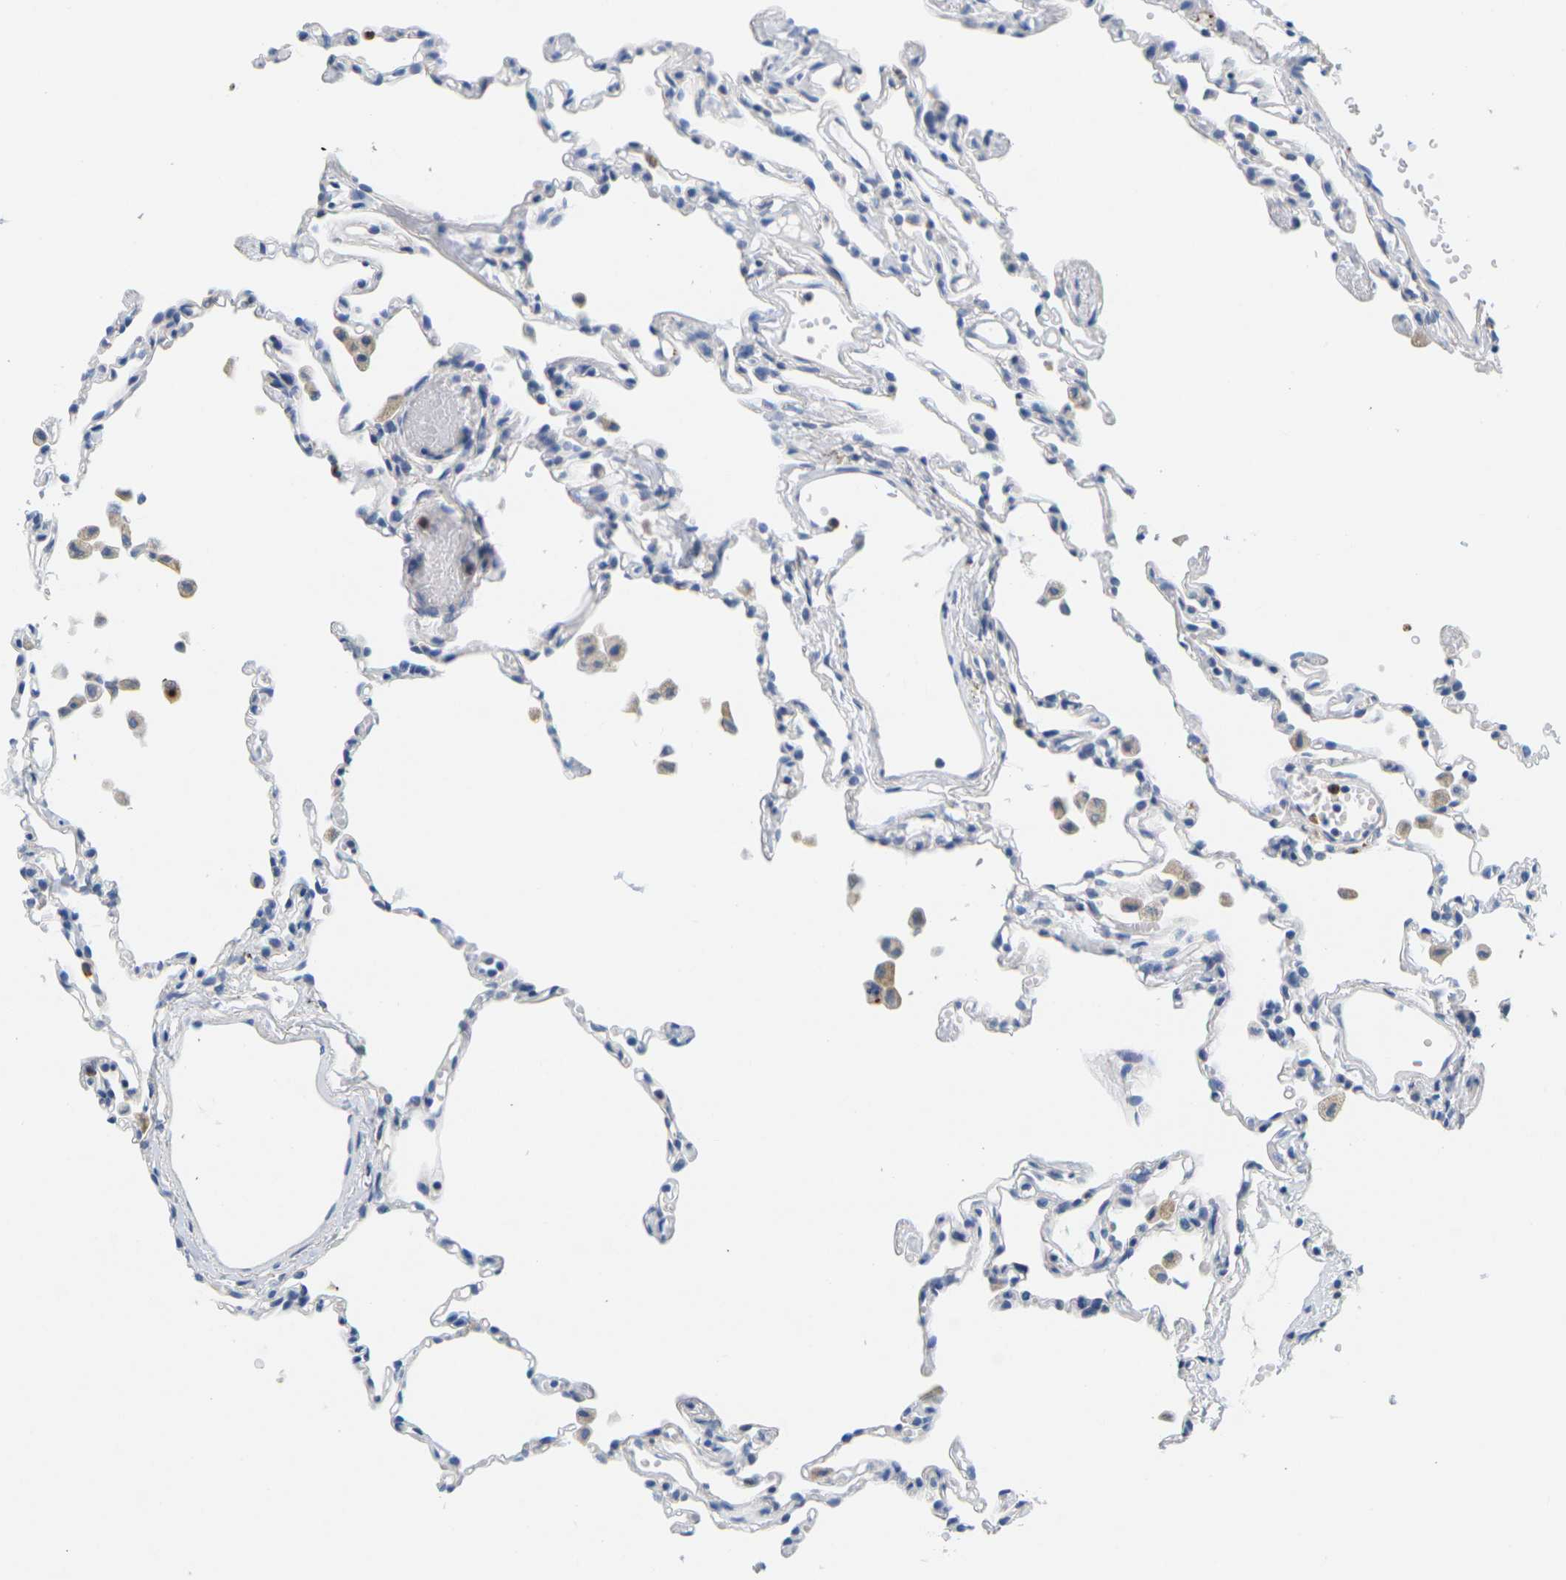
{"staining": {"intensity": "negative", "quantity": "none", "location": "none"}, "tissue": "lung", "cell_type": "Alveolar cells", "image_type": "normal", "snomed": [{"axis": "morphology", "description": "Normal tissue, NOS"}, {"axis": "topography", "description": "Lung"}], "caption": "The image shows no staining of alveolar cells in normal lung.", "gene": "KLK5", "patient": {"sex": "female", "age": 49}}